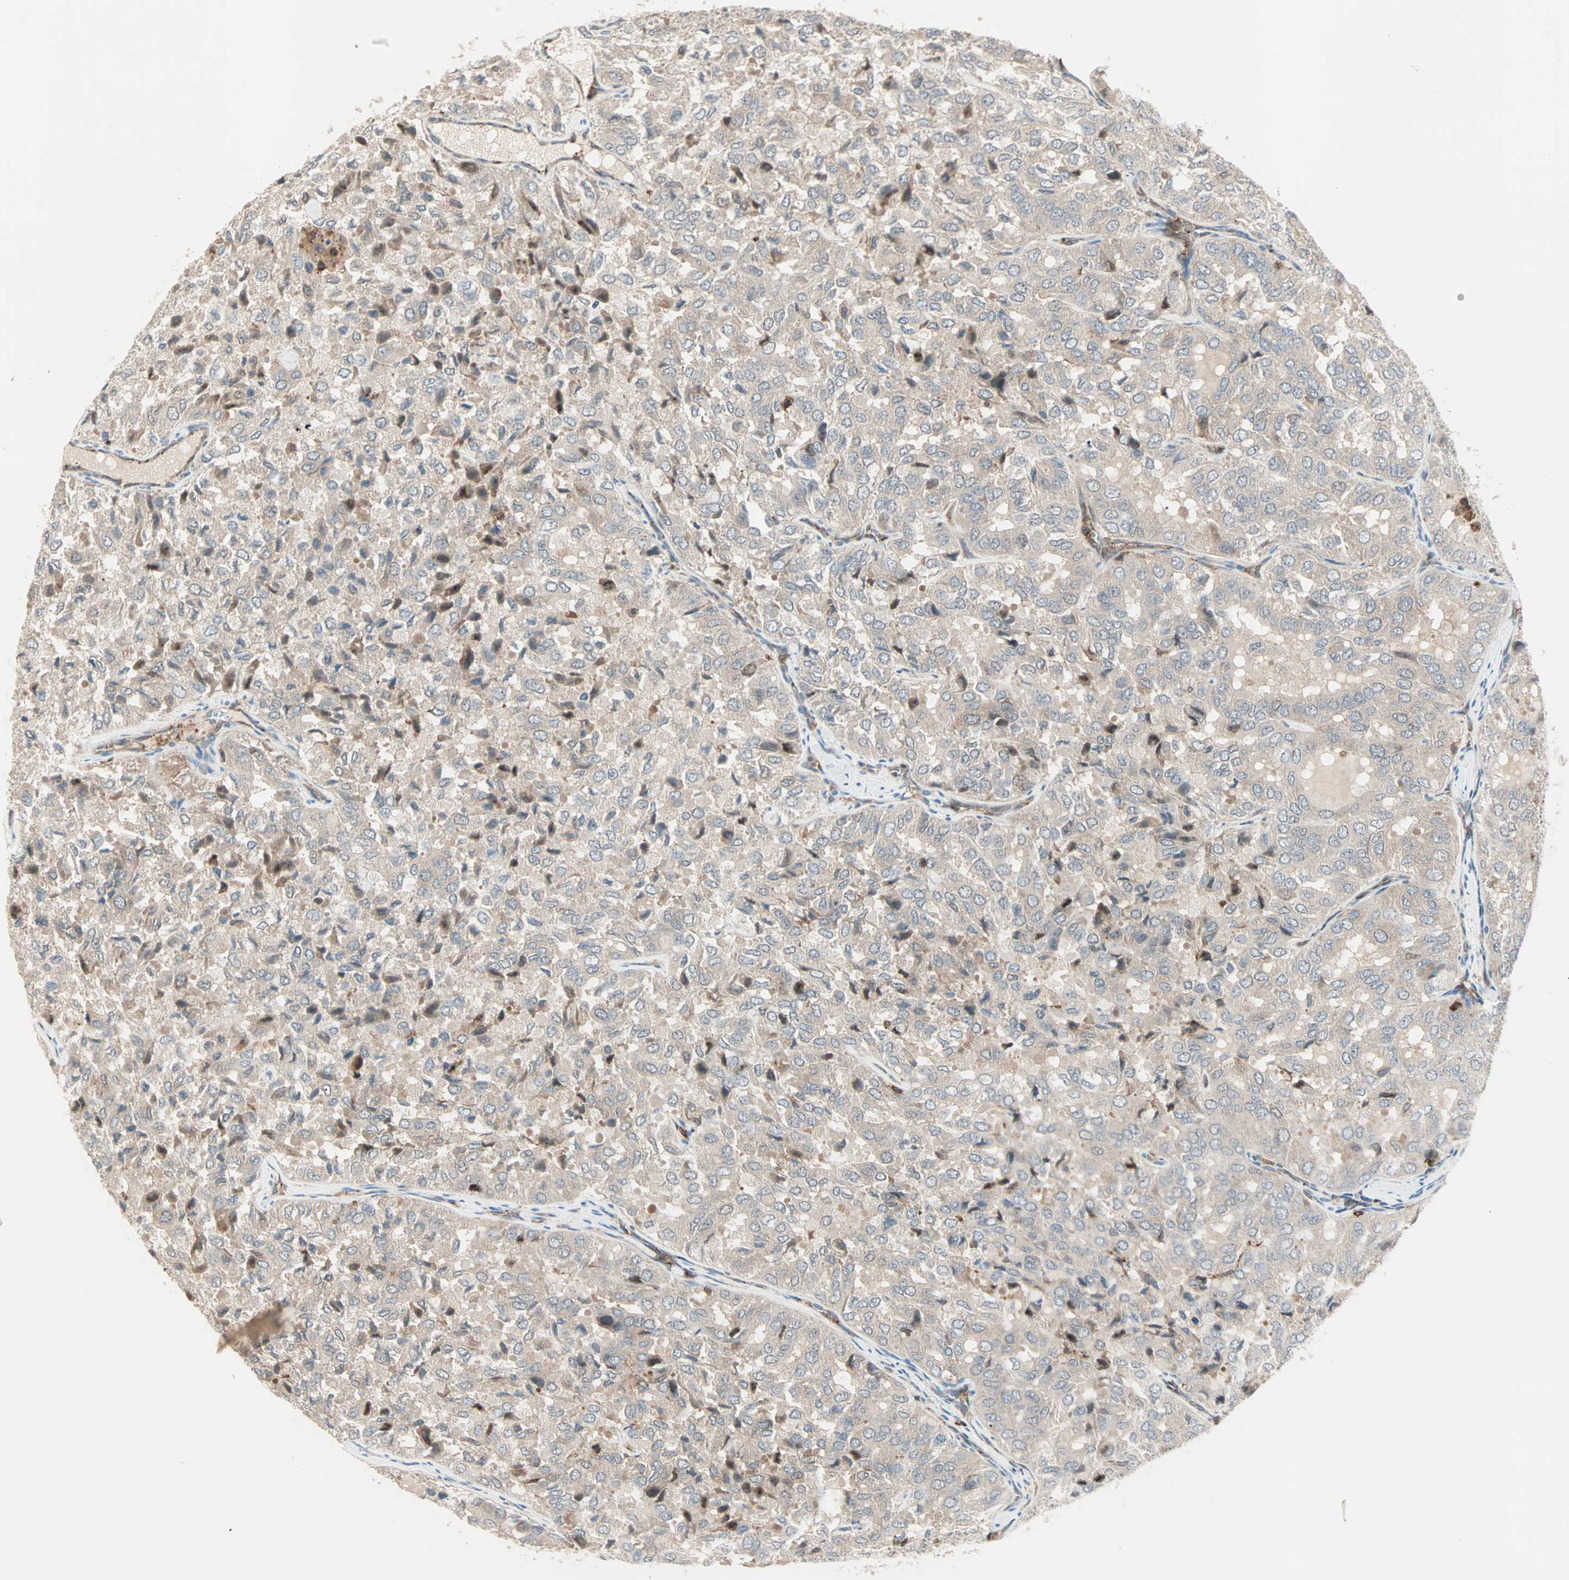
{"staining": {"intensity": "weak", "quantity": ">75%", "location": "cytoplasmic/membranous"}, "tissue": "thyroid cancer", "cell_type": "Tumor cells", "image_type": "cancer", "snomed": [{"axis": "morphology", "description": "Follicular adenoma carcinoma, NOS"}, {"axis": "topography", "description": "Thyroid gland"}], "caption": "Human thyroid cancer (follicular adenoma carcinoma) stained for a protein (brown) shows weak cytoplasmic/membranous positive staining in about >75% of tumor cells.", "gene": "TEC", "patient": {"sex": "male", "age": 75}}